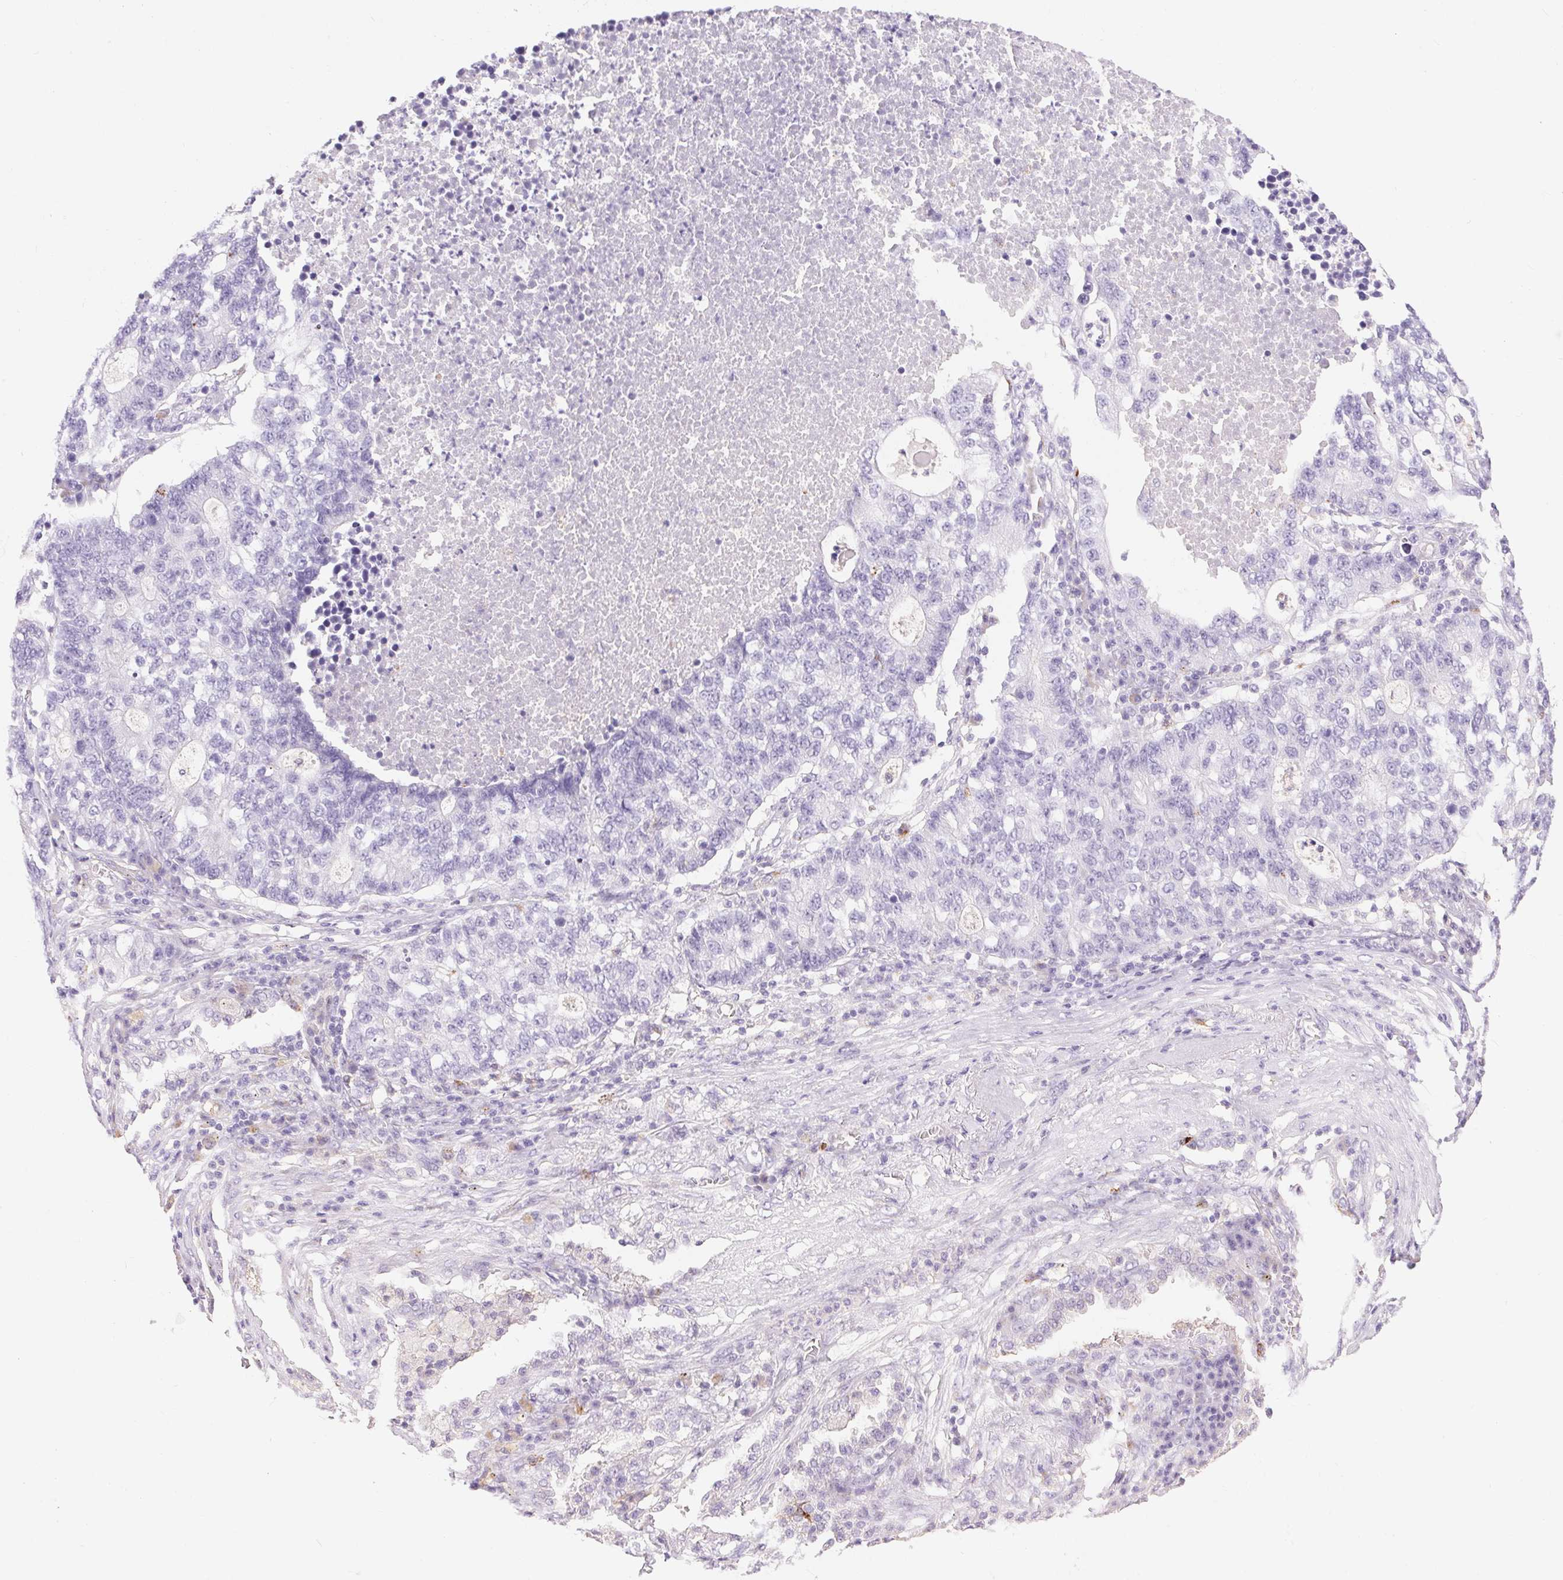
{"staining": {"intensity": "negative", "quantity": "none", "location": "none"}, "tissue": "lung cancer", "cell_type": "Tumor cells", "image_type": "cancer", "snomed": [{"axis": "morphology", "description": "Adenocarcinoma, NOS"}, {"axis": "topography", "description": "Lung"}], "caption": "This is an IHC image of lung adenocarcinoma. There is no positivity in tumor cells.", "gene": "PNLIPRP3", "patient": {"sex": "male", "age": 57}}